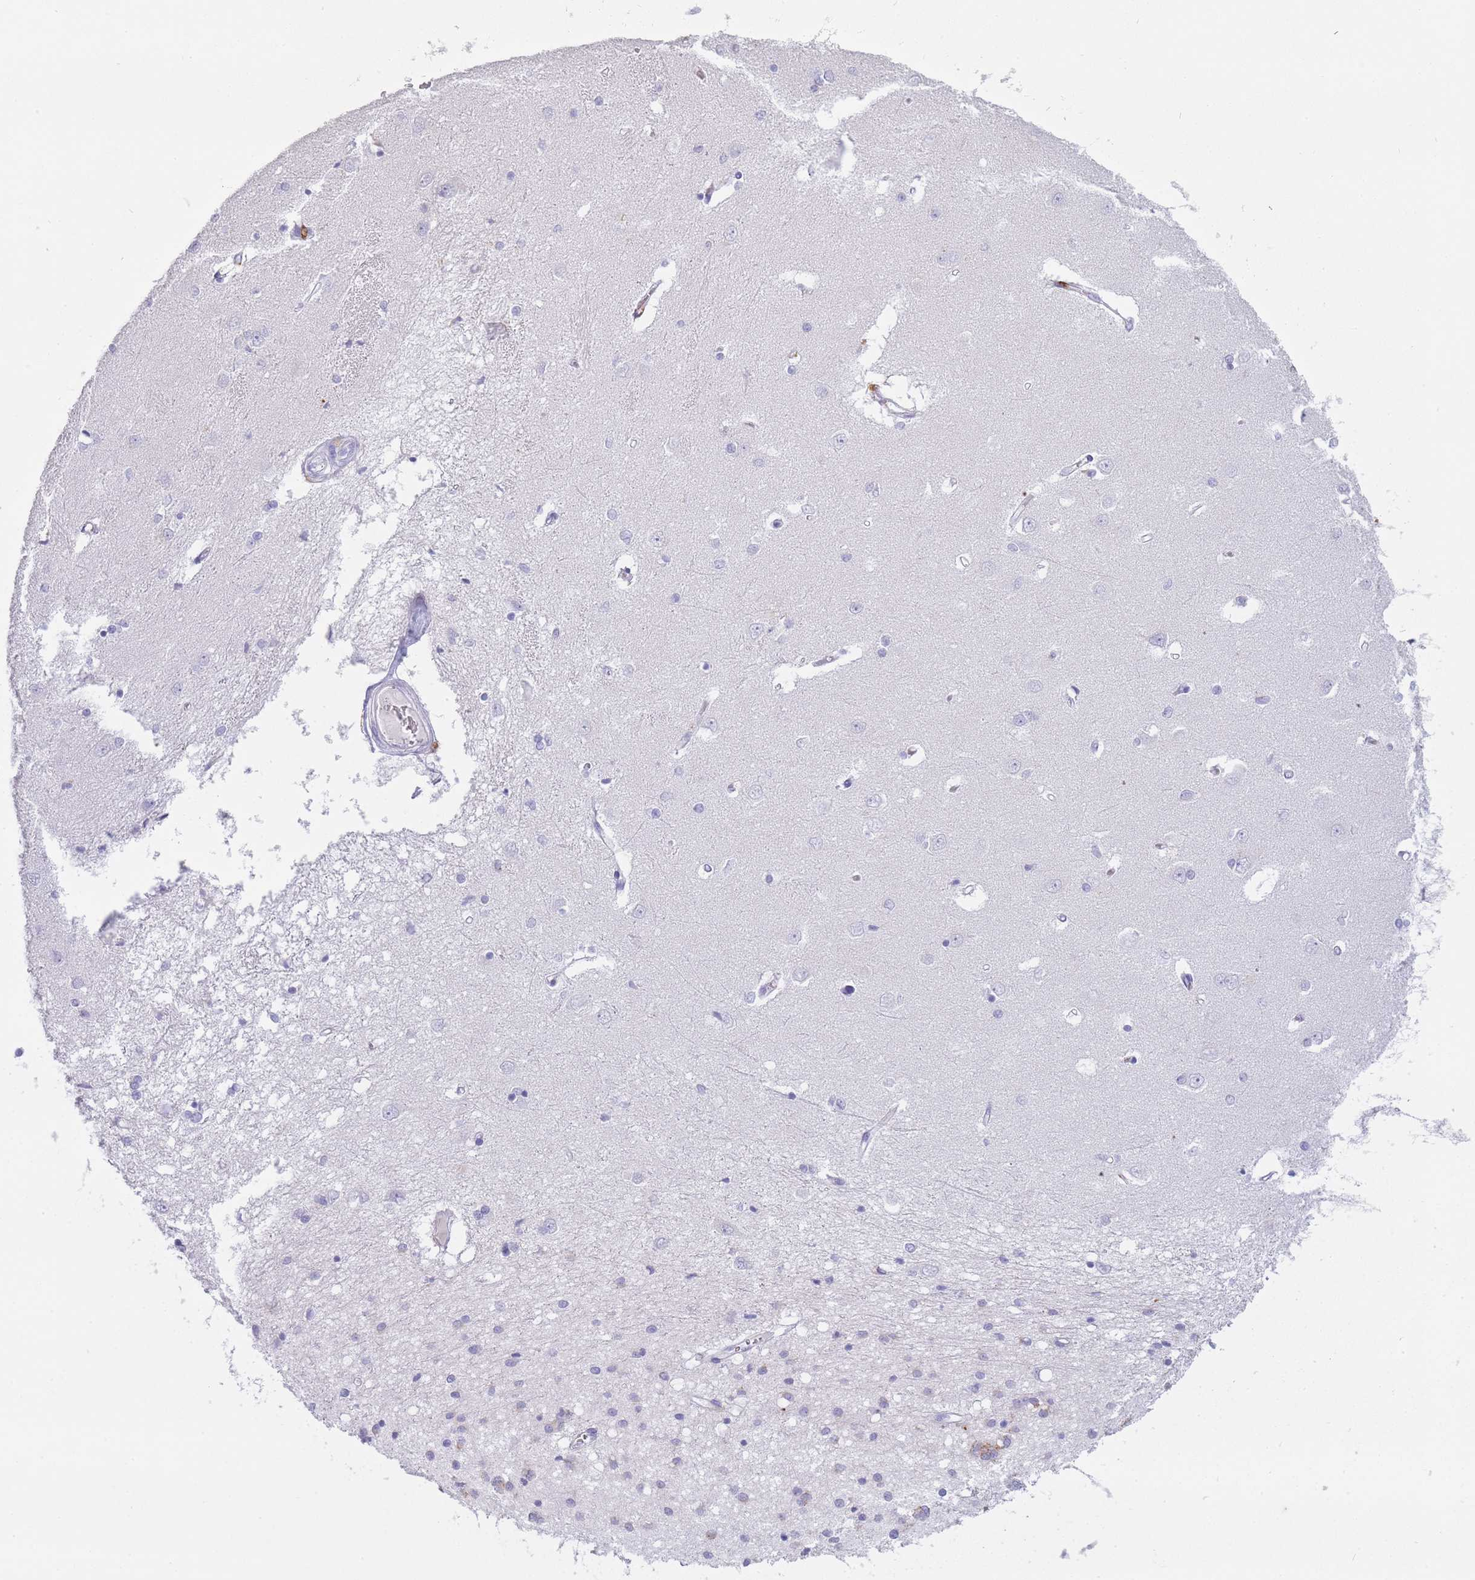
{"staining": {"intensity": "negative", "quantity": "none", "location": "none"}, "tissue": "caudate", "cell_type": "Glial cells", "image_type": "normal", "snomed": [{"axis": "morphology", "description": "Normal tissue, NOS"}, {"axis": "topography", "description": "Lateral ventricle wall"}], "caption": "IHC photomicrograph of unremarkable caudate: caudate stained with DAB (3,3'-diaminobenzidine) demonstrates no significant protein staining in glial cells.", "gene": "GAA", "patient": {"sex": "male", "age": 37}}